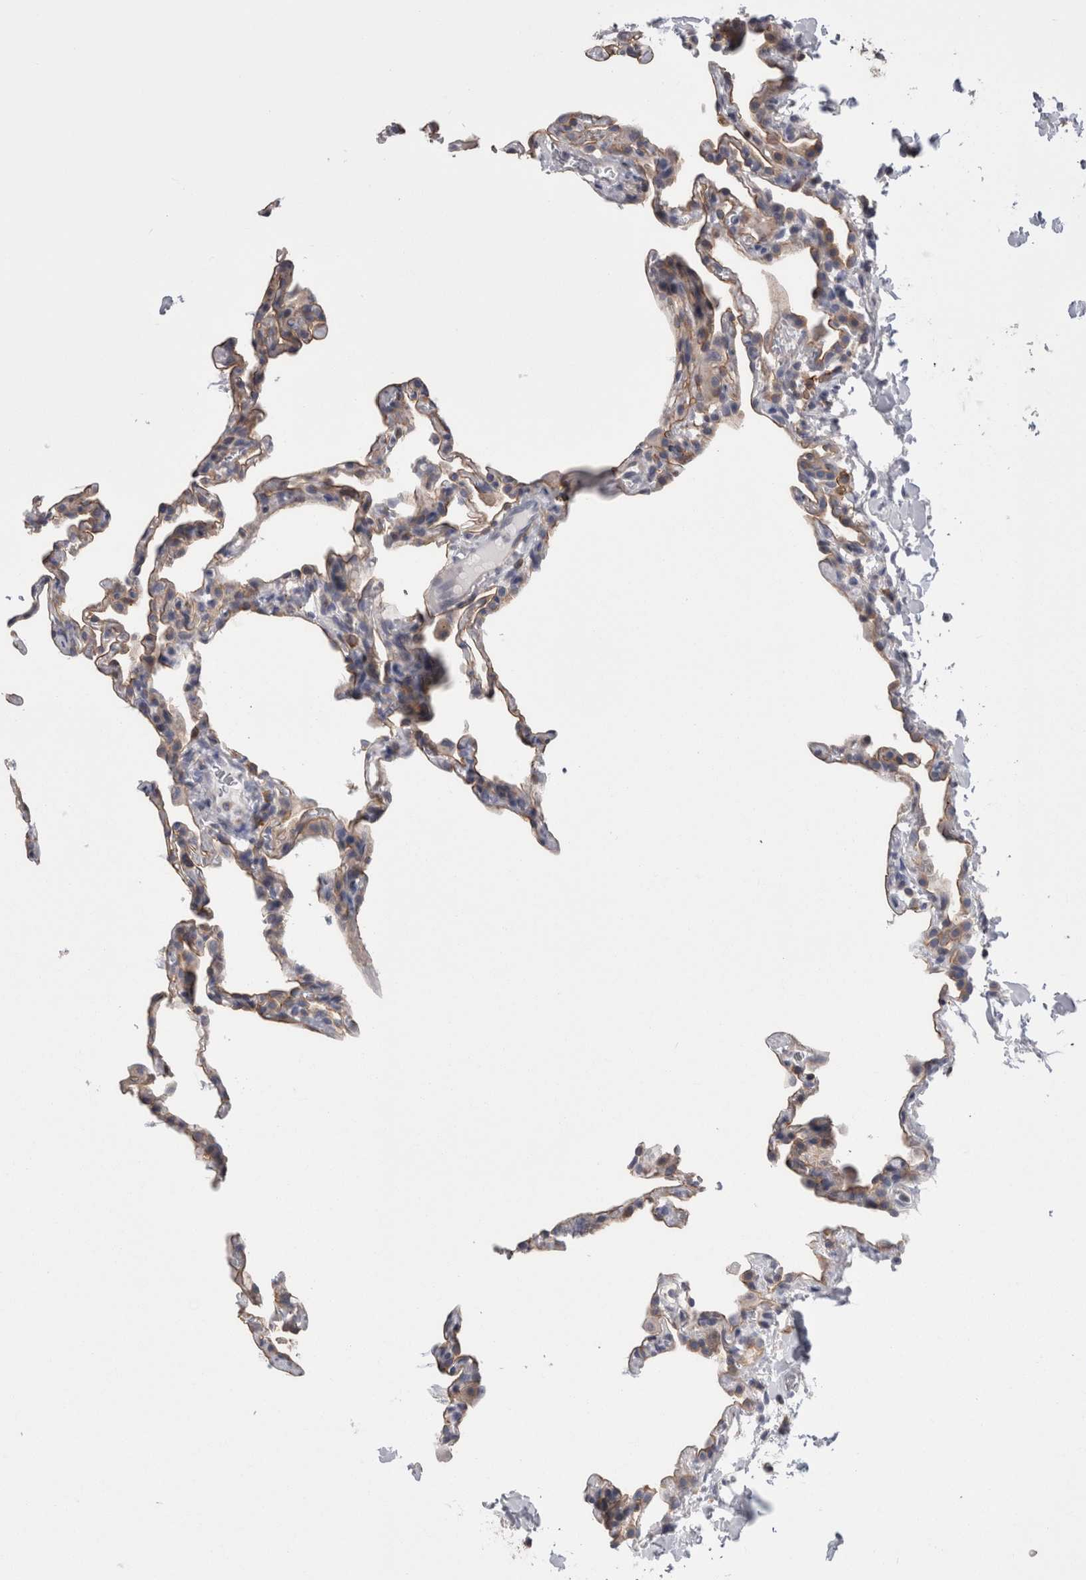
{"staining": {"intensity": "weak", "quantity": "<25%", "location": "cytoplasmic/membranous"}, "tissue": "lung", "cell_type": "Alveolar cells", "image_type": "normal", "snomed": [{"axis": "morphology", "description": "Normal tissue, NOS"}, {"axis": "topography", "description": "Lung"}], "caption": "Protein analysis of benign lung reveals no significant staining in alveolar cells. (DAB immunohistochemistry with hematoxylin counter stain).", "gene": "DCTN6", "patient": {"sex": "male", "age": 20}}